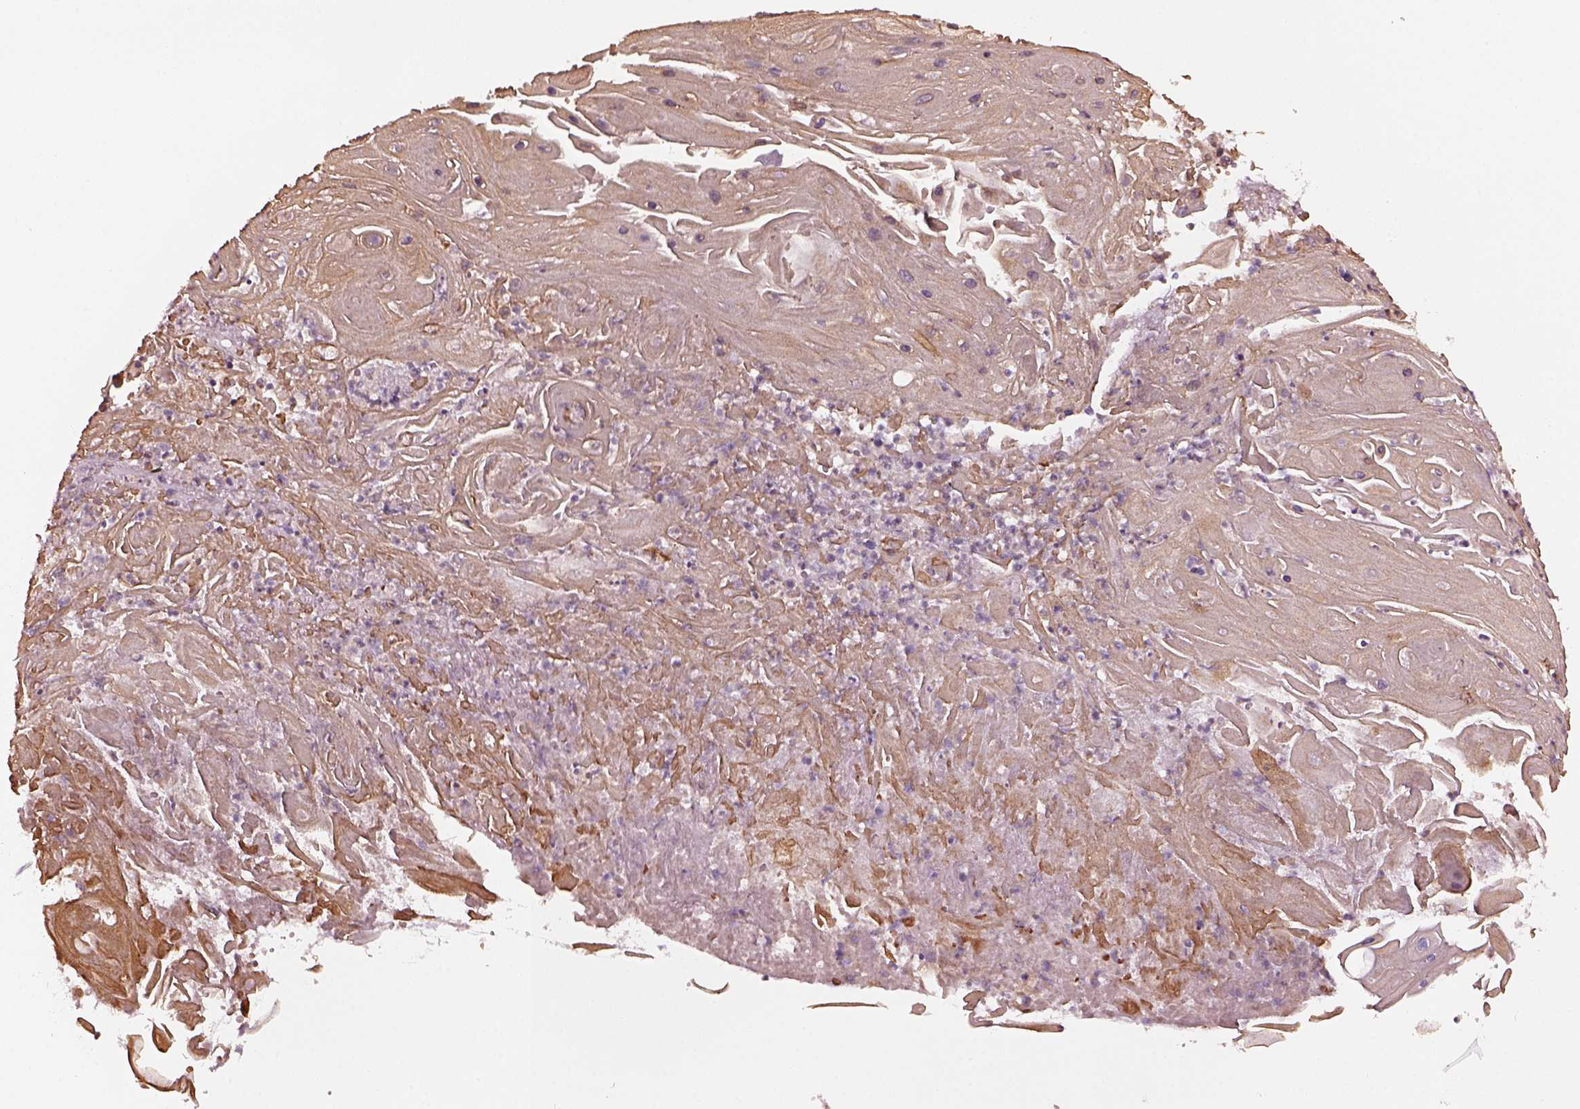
{"staining": {"intensity": "weak", "quantity": "25%-75%", "location": "cytoplasmic/membranous"}, "tissue": "skin cancer", "cell_type": "Tumor cells", "image_type": "cancer", "snomed": [{"axis": "morphology", "description": "Squamous cell carcinoma, NOS"}, {"axis": "topography", "description": "Skin"}], "caption": "Protein staining displays weak cytoplasmic/membranous positivity in approximately 25%-75% of tumor cells in skin cancer (squamous cell carcinoma).", "gene": "RUFY3", "patient": {"sex": "male", "age": 62}}